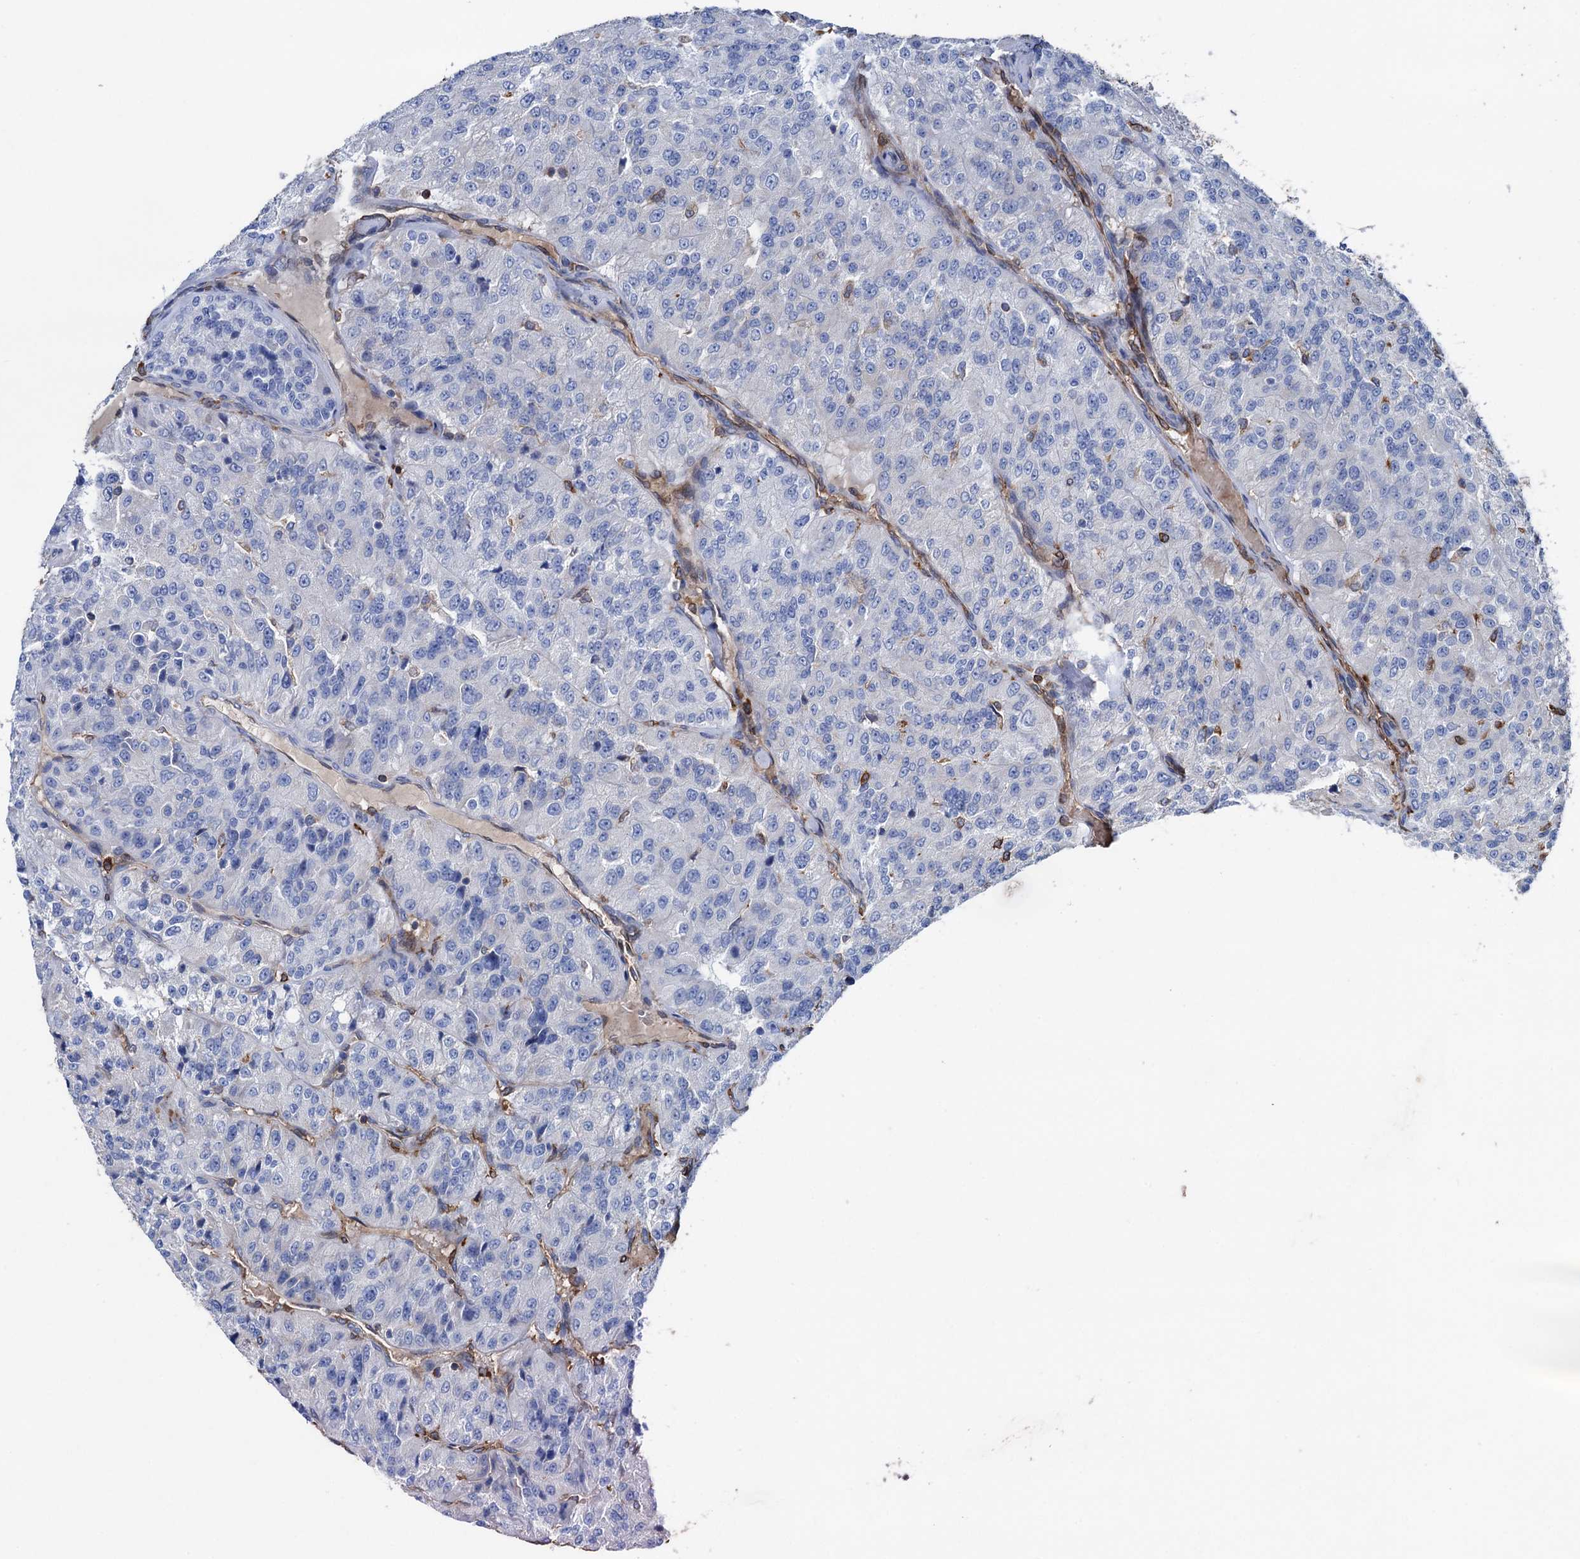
{"staining": {"intensity": "negative", "quantity": "none", "location": "none"}, "tissue": "renal cancer", "cell_type": "Tumor cells", "image_type": "cancer", "snomed": [{"axis": "morphology", "description": "Adenocarcinoma, NOS"}, {"axis": "topography", "description": "Kidney"}], "caption": "The IHC image has no significant positivity in tumor cells of renal cancer (adenocarcinoma) tissue. (DAB IHC visualized using brightfield microscopy, high magnification).", "gene": "STING1", "patient": {"sex": "female", "age": 63}}